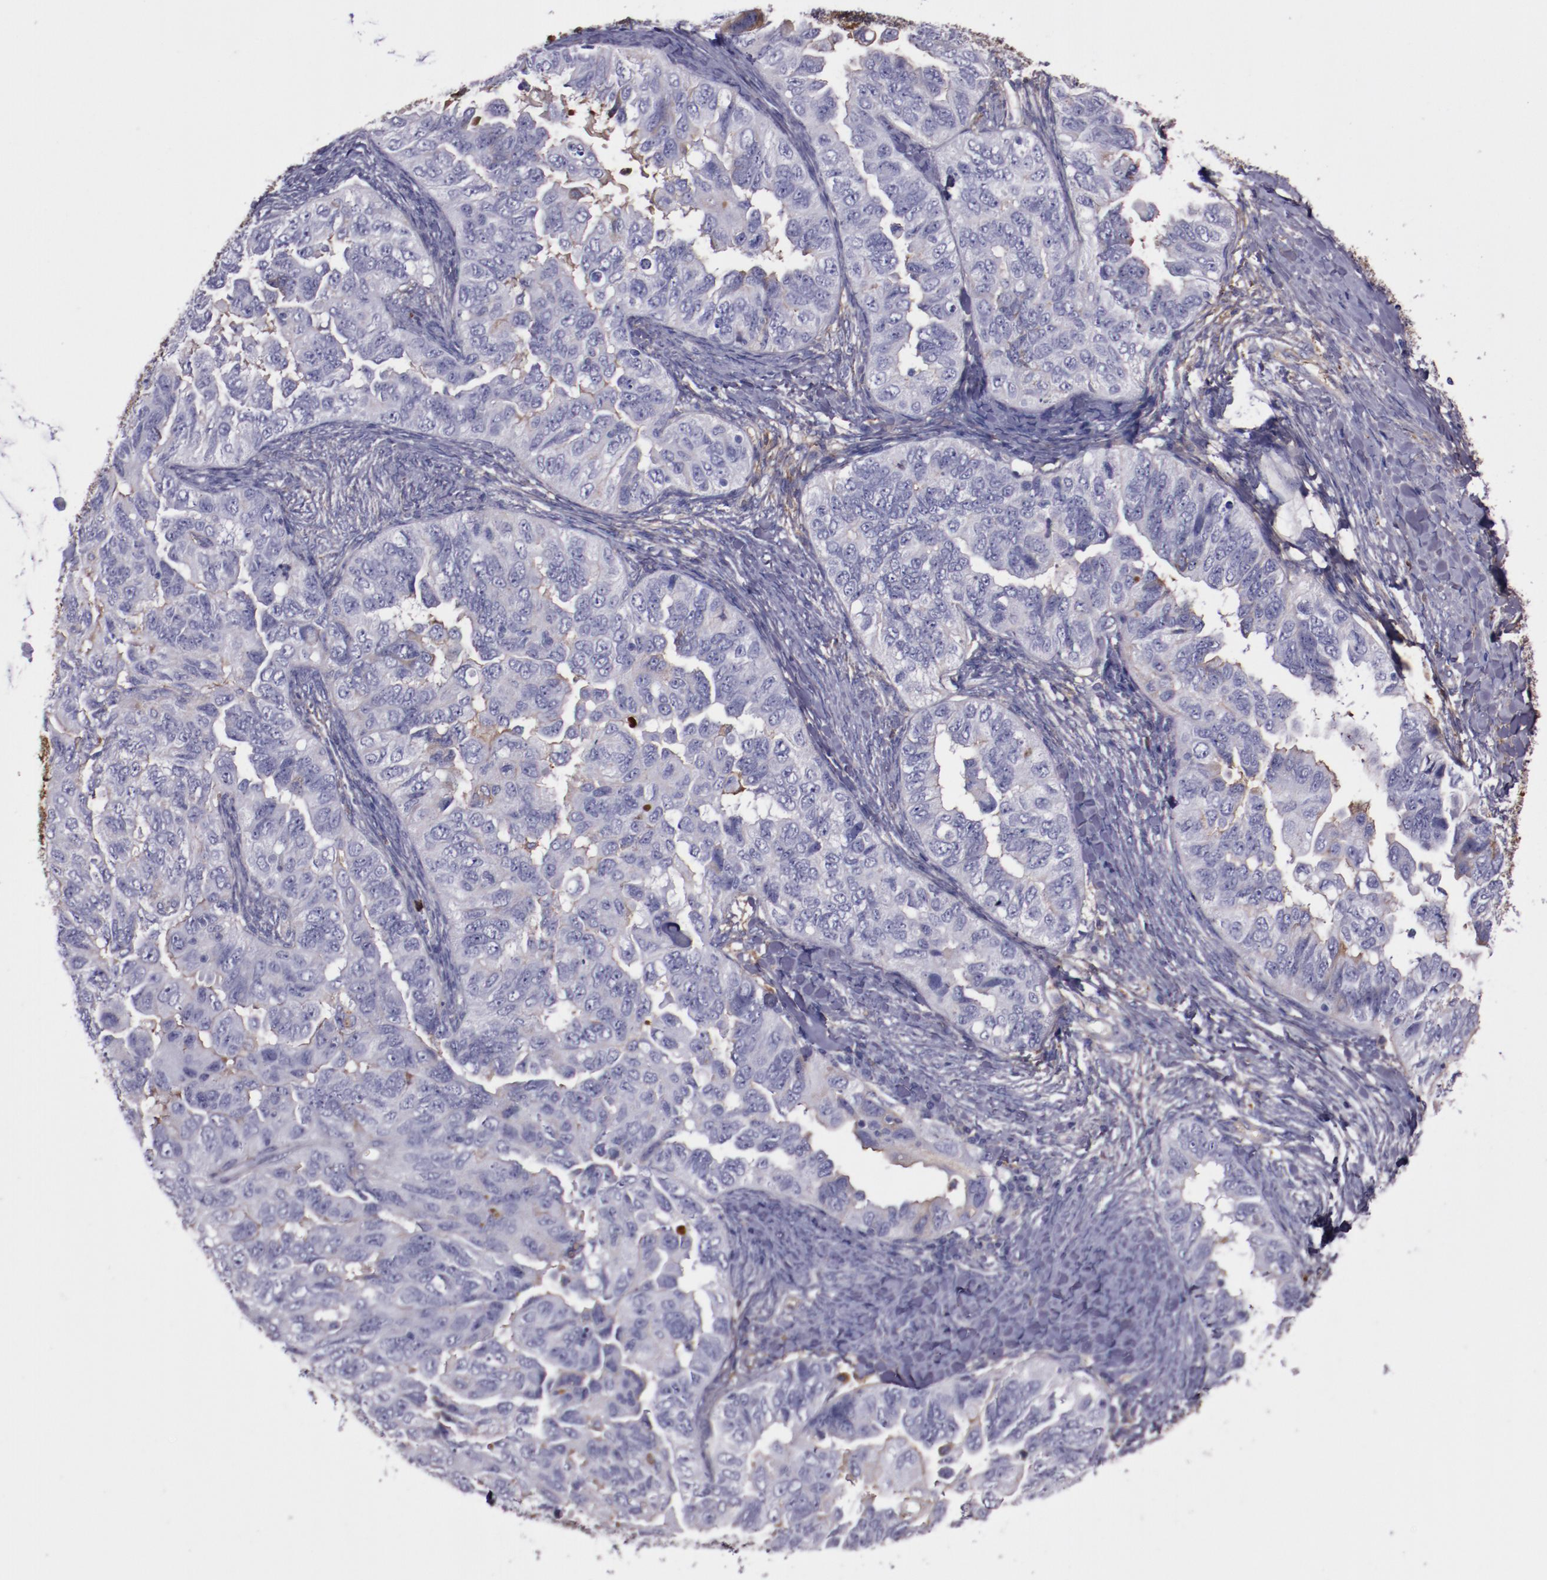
{"staining": {"intensity": "weak", "quantity": "<25%", "location": "cytoplasmic/membranous"}, "tissue": "ovarian cancer", "cell_type": "Tumor cells", "image_type": "cancer", "snomed": [{"axis": "morphology", "description": "Cystadenocarcinoma, serous, NOS"}, {"axis": "topography", "description": "Ovary"}], "caption": "Micrograph shows no significant protein positivity in tumor cells of ovarian cancer.", "gene": "APOH", "patient": {"sex": "female", "age": 82}}